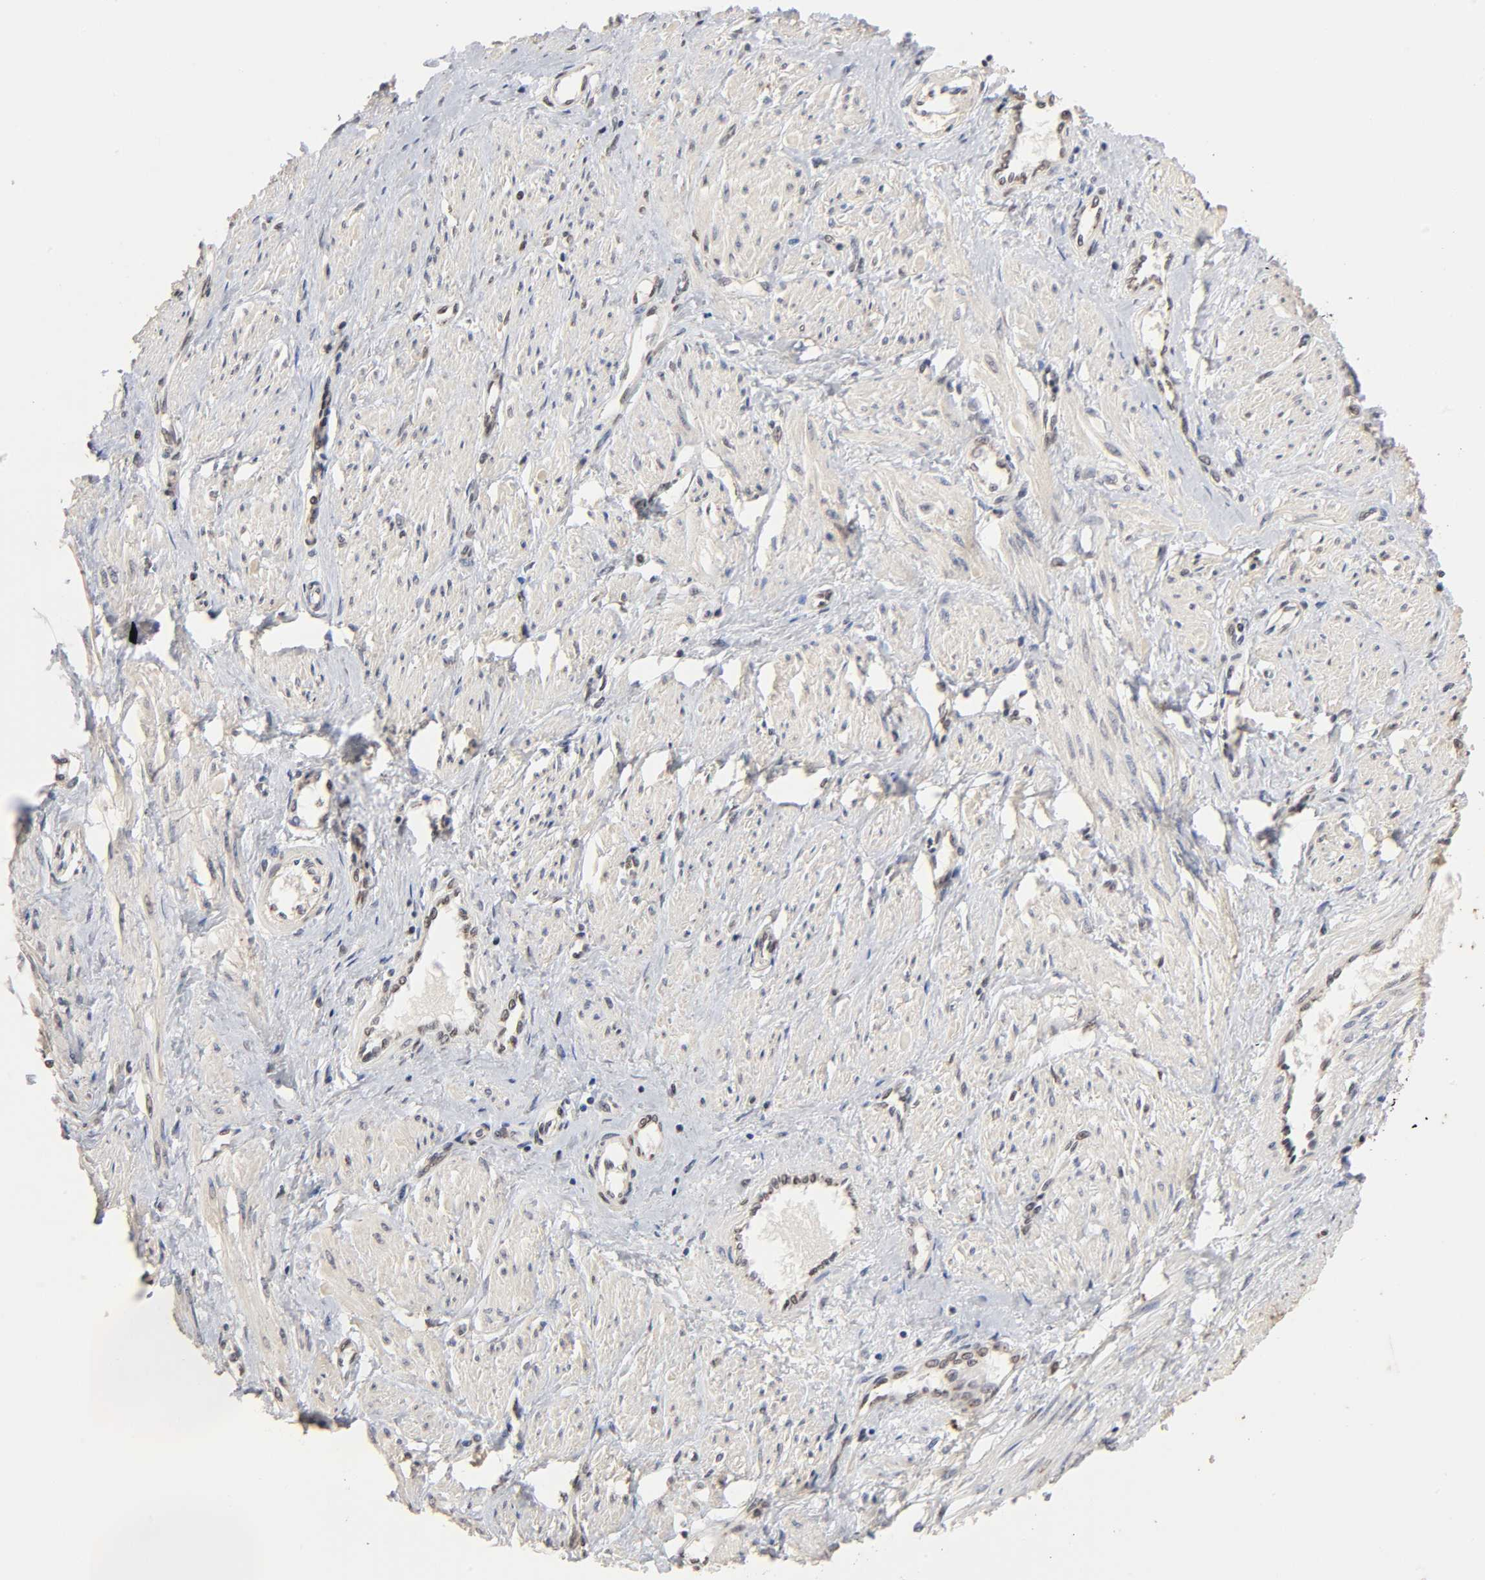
{"staining": {"intensity": "weak", "quantity": "25%-75%", "location": "nuclear"}, "tissue": "smooth muscle", "cell_type": "Smooth muscle cells", "image_type": "normal", "snomed": [{"axis": "morphology", "description": "Normal tissue, NOS"}, {"axis": "topography", "description": "Smooth muscle"}, {"axis": "topography", "description": "Uterus"}], "caption": "This is a histology image of IHC staining of benign smooth muscle, which shows weak expression in the nuclear of smooth muscle cells.", "gene": "EP300", "patient": {"sex": "female", "age": 39}}